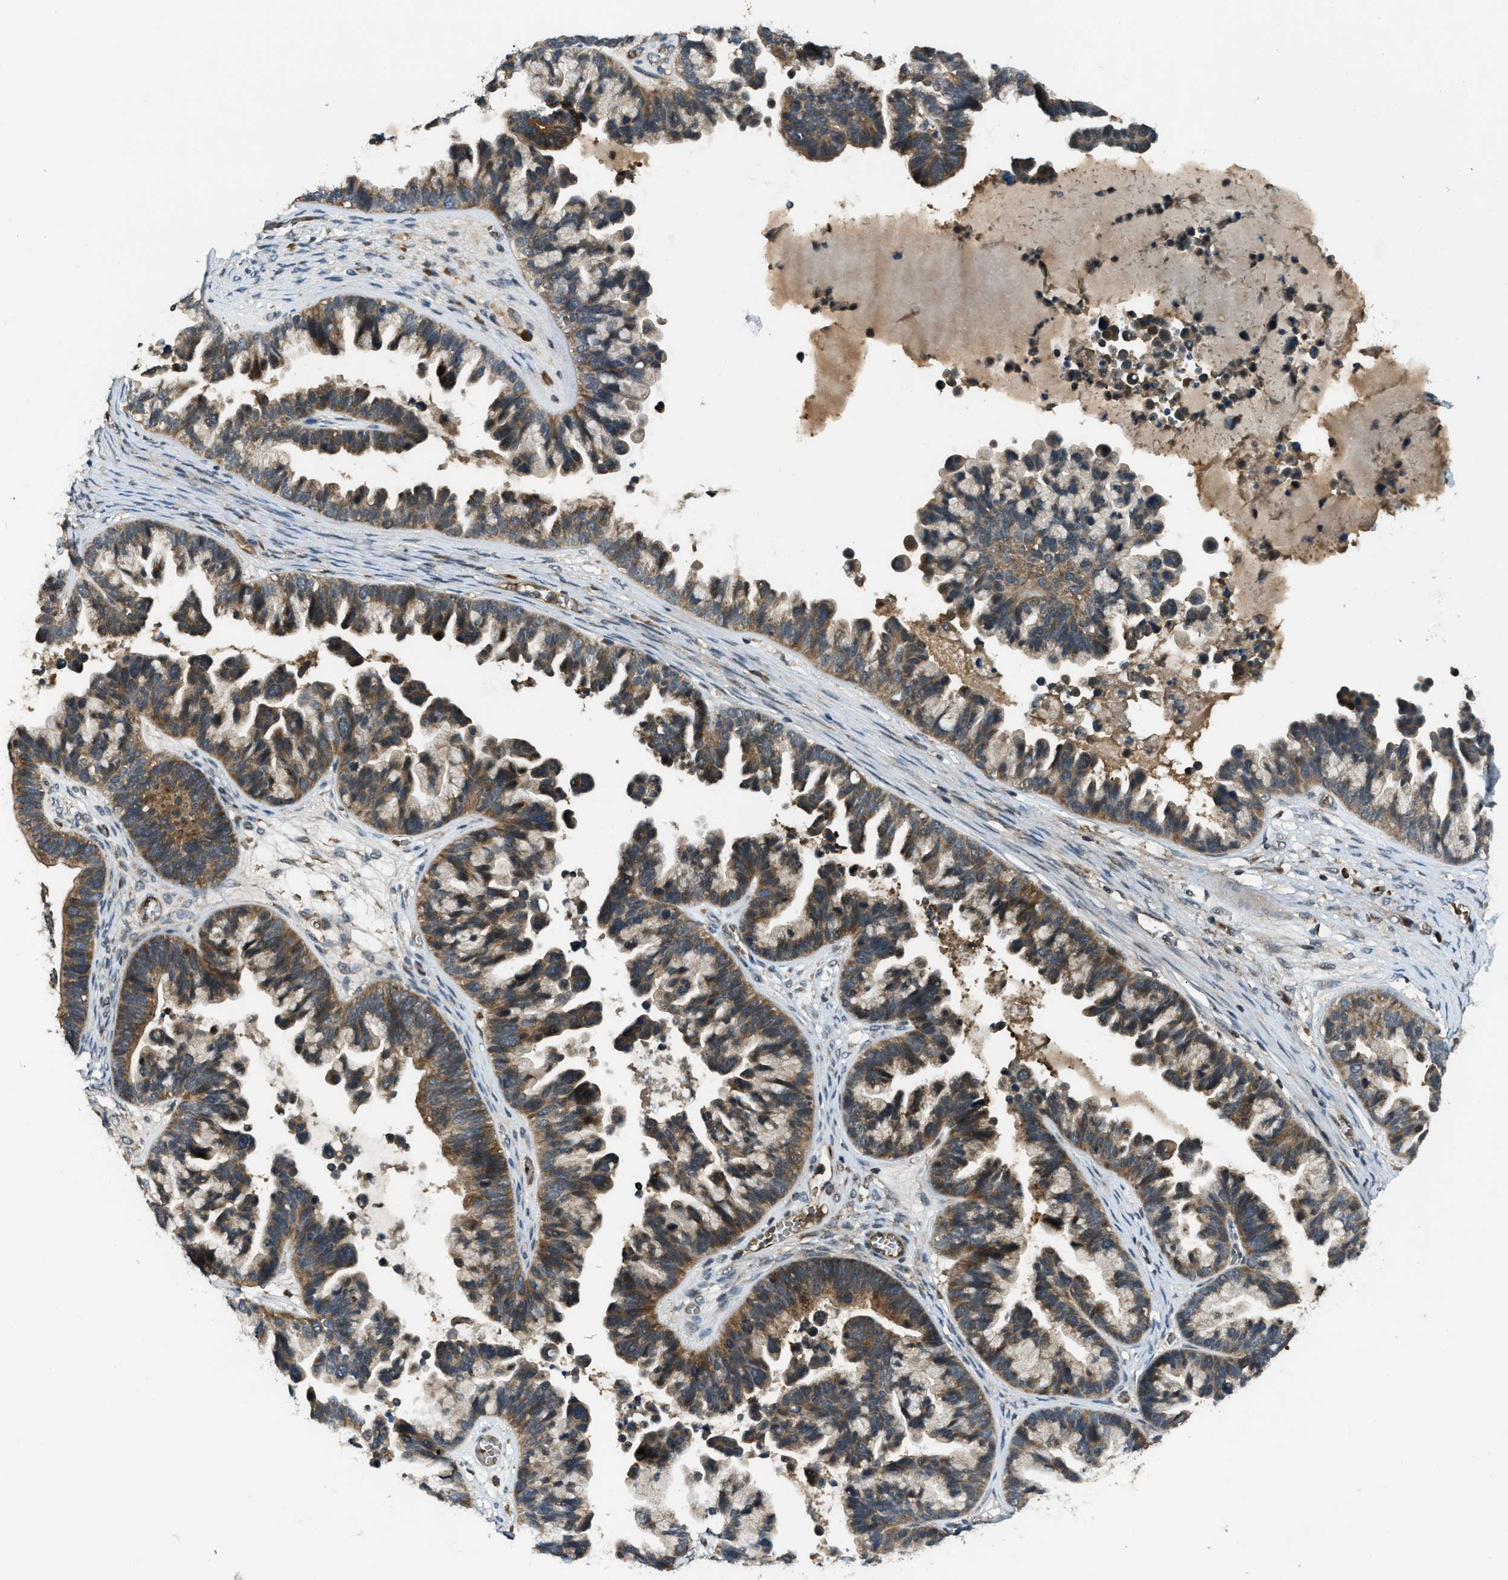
{"staining": {"intensity": "moderate", "quantity": ">75%", "location": "cytoplasmic/membranous"}, "tissue": "ovarian cancer", "cell_type": "Tumor cells", "image_type": "cancer", "snomed": [{"axis": "morphology", "description": "Cystadenocarcinoma, serous, NOS"}, {"axis": "topography", "description": "Ovary"}], "caption": "Protein analysis of ovarian serous cystadenocarcinoma tissue reveals moderate cytoplasmic/membranous expression in about >75% of tumor cells. The protein is stained brown, and the nuclei are stained in blue (DAB (3,3'-diaminobenzidine) IHC with brightfield microscopy, high magnification).", "gene": "ZNF71", "patient": {"sex": "female", "age": 56}}